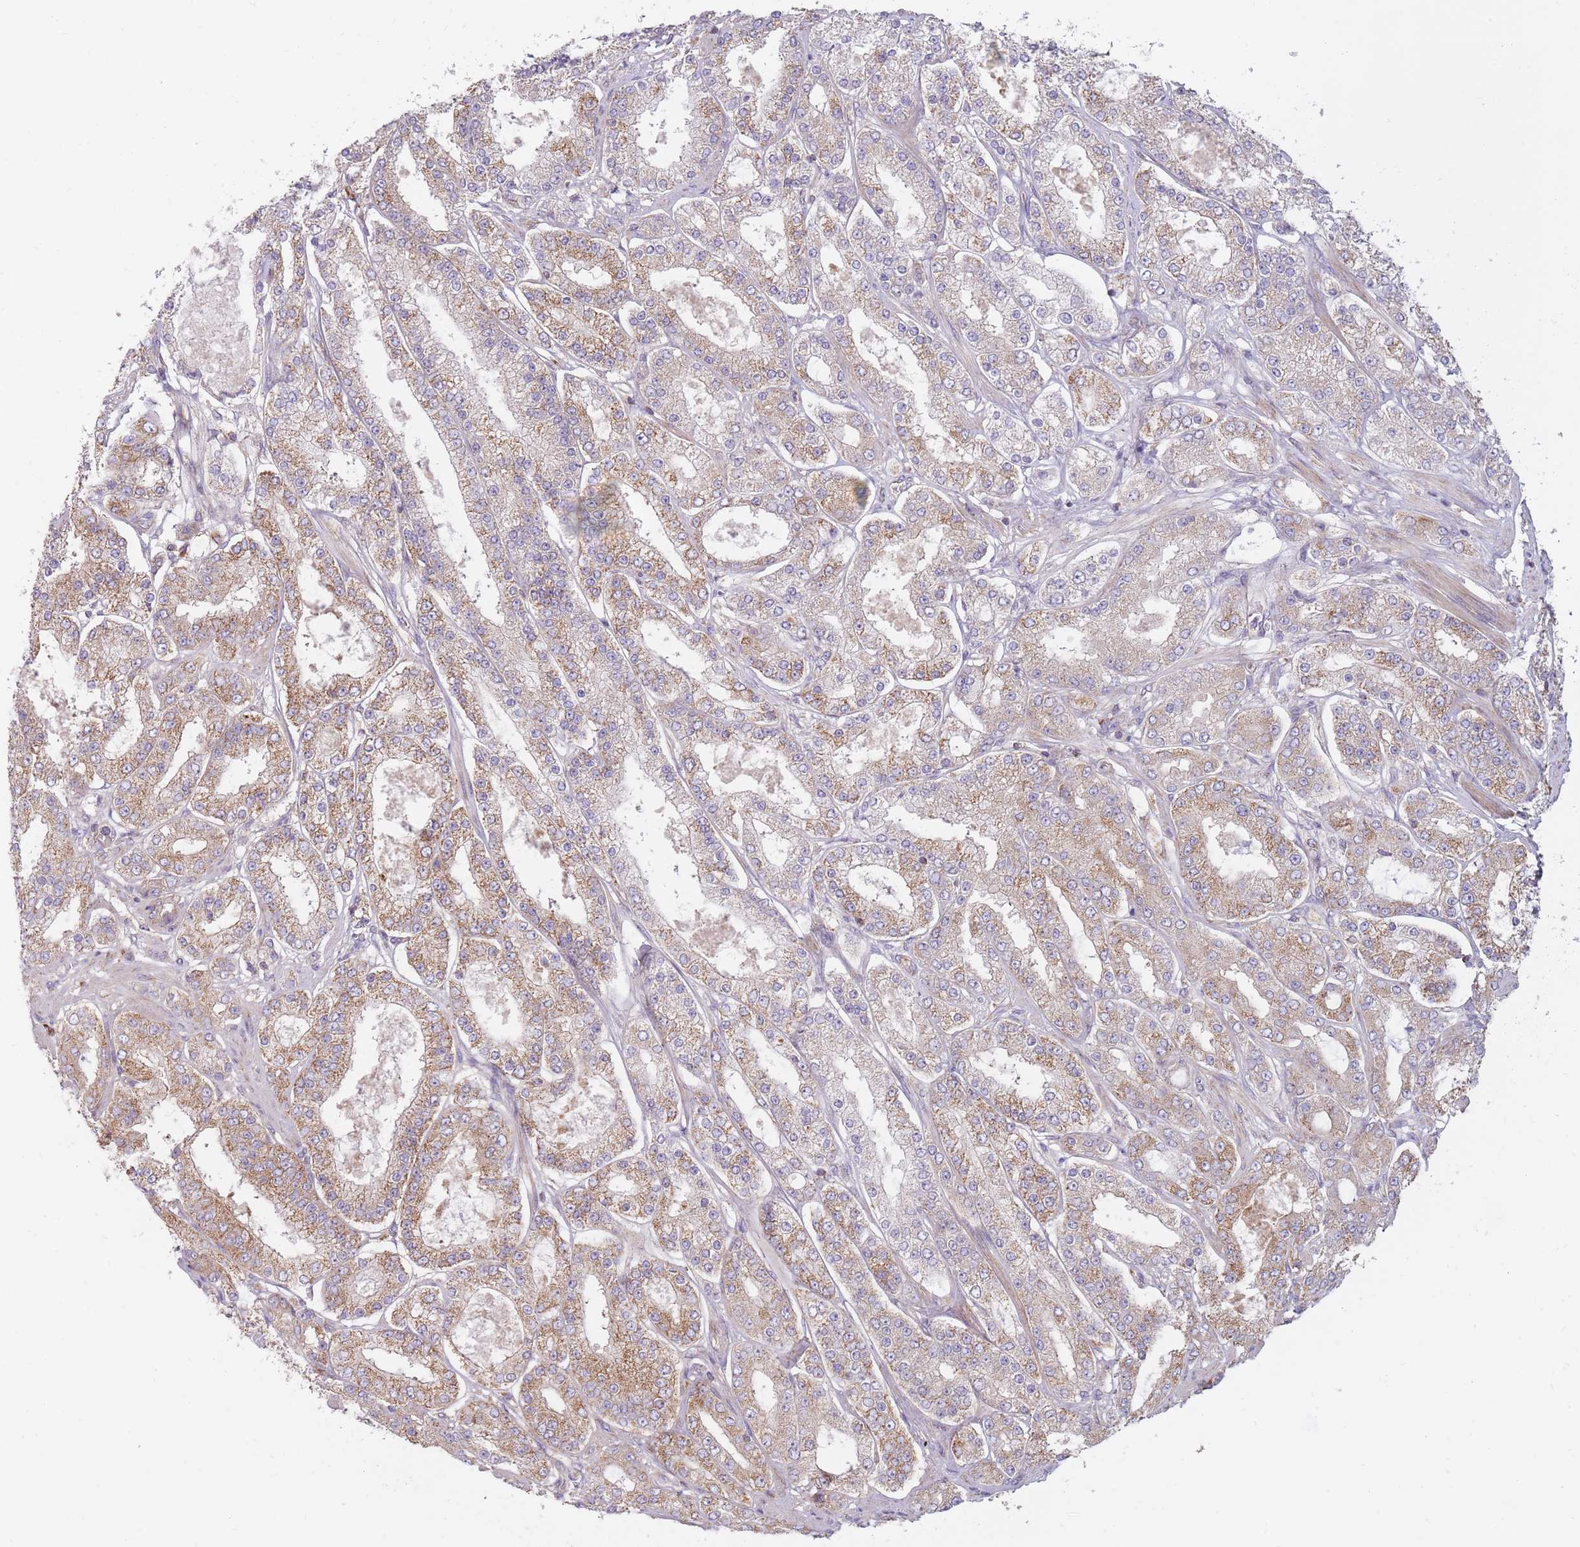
{"staining": {"intensity": "moderate", "quantity": ">75%", "location": "cytoplasmic/membranous"}, "tissue": "prostate cancer", "cell_type": "Tumor cells", "image_type": "cancer", "snomed": [{"axis": "morphology", "description": "Adenocarcinoma, High grade"}, {"axis": "topography", "description": "Prostate"}], "caption": "Prostate high-grade adenocarcinoma stained with a protein marker demonstrates moderate staining in tumor cells.", "gene": "NDUFA9", "patient": {"sex": "male", "age": 68}}